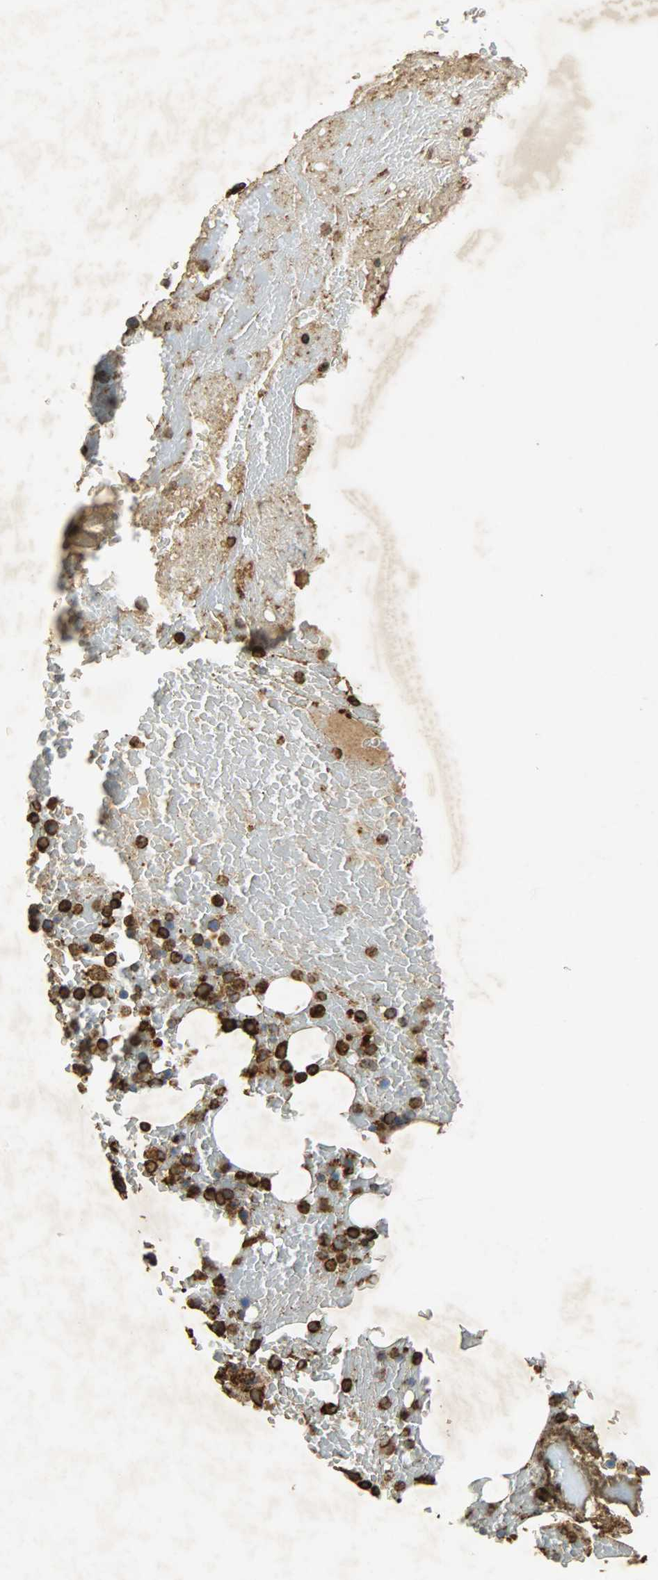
{"staining": {"intensity": "strong", "quantity": ">75%", "location": "cytoplasmic/membranous"}, "tissue": "bone marrow", "cell_type": "Hematopoietic cells", "image_type": "normal", "snomed": [{"axis": "morphology", "description": "Normal tissue, NOS"}, {"axis": "topography", "description": "Bone marrow"}], "caption": "High-power microscopy captured an IHC image of benign bone marrow, revealing strong cytoplasmic/membranous staining in approximately >75% of hematopoietic cells.", "gene": "HSP90B1", "patient": {"sex": "female", "age": 66}}